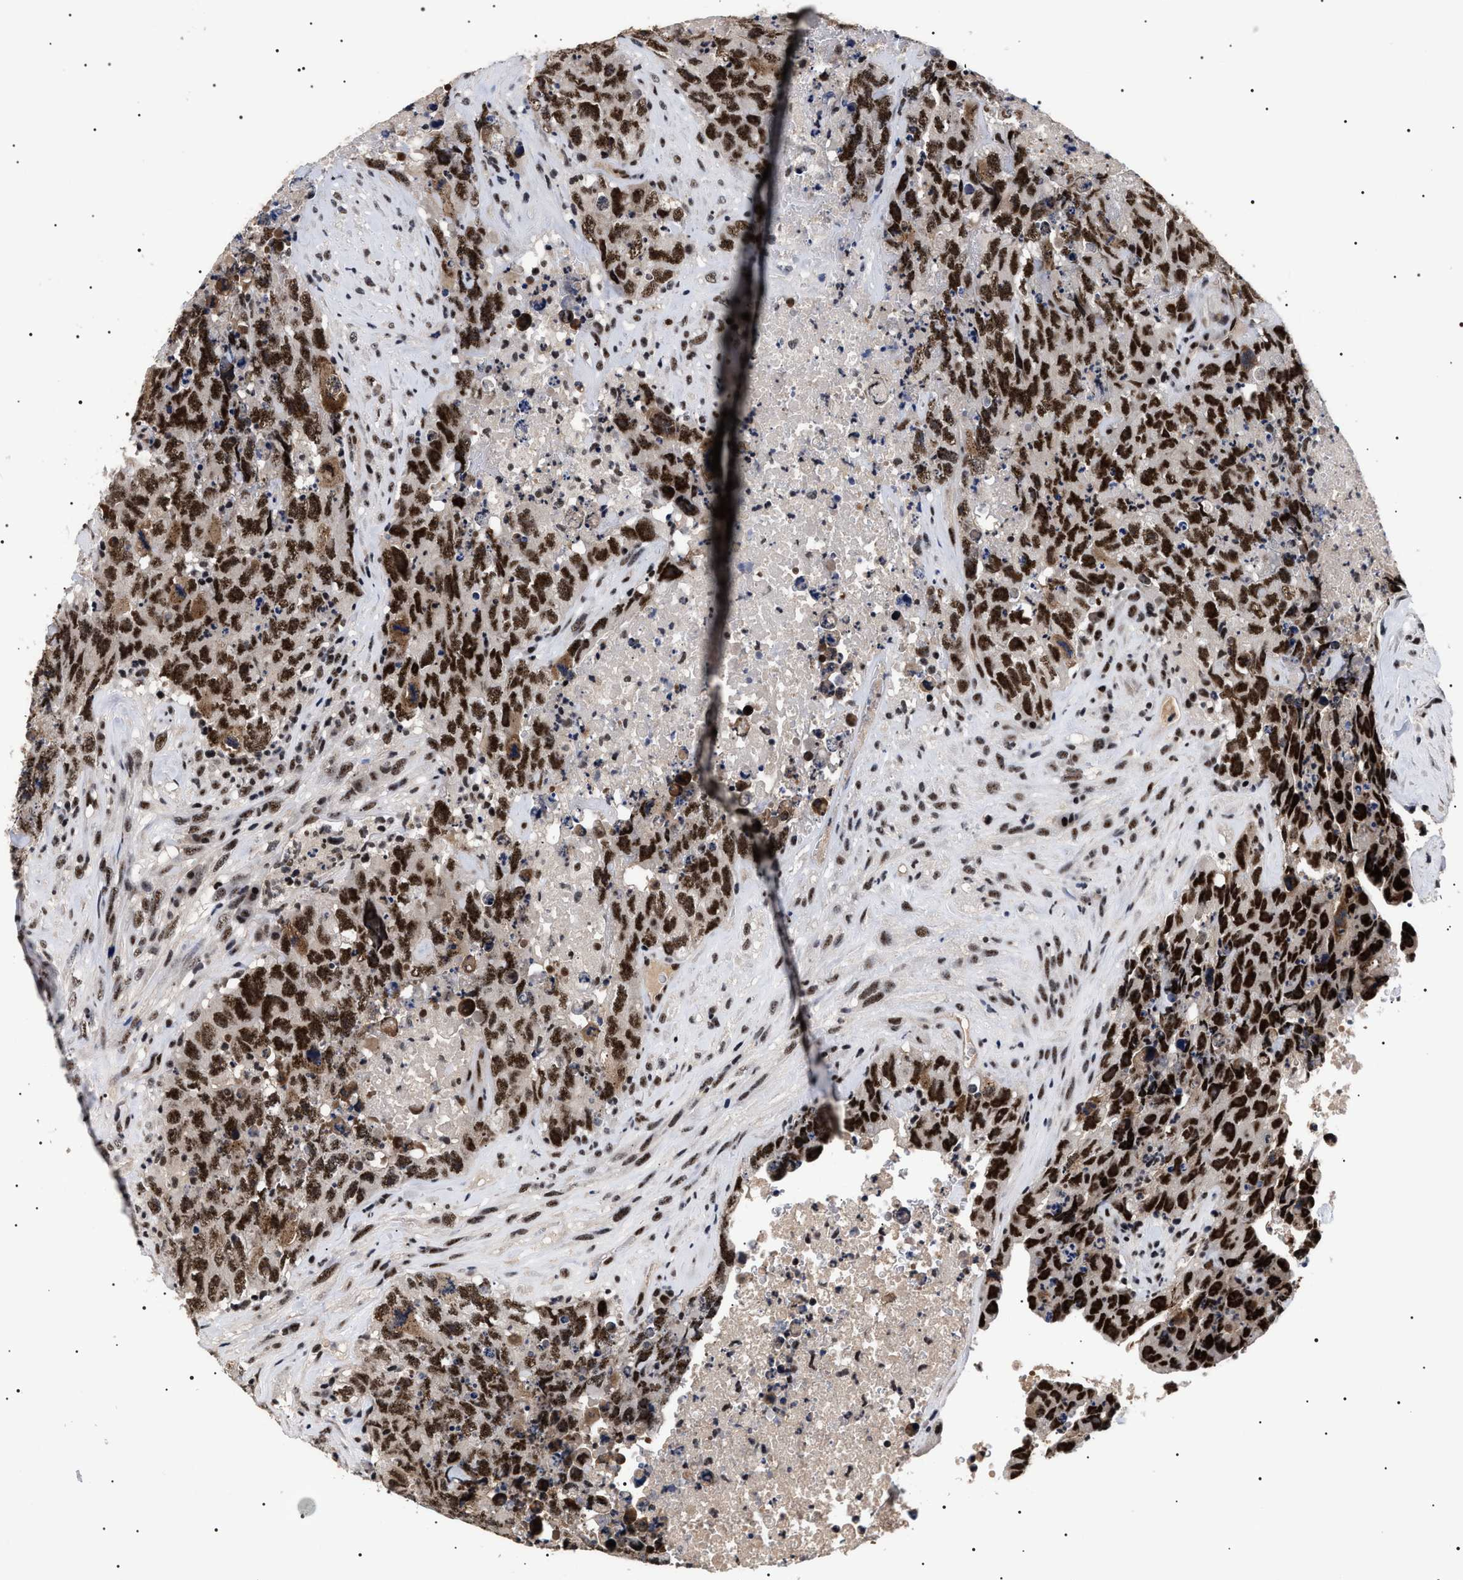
{"staining": {"intensity": "strong", "quantity": ">75%", "location": "nuclear"}, "tissue": "testis cancer", "cell_type": "Tumor cells", "image_type": "cancer", "snomed": [{"axis": "morphology", "description": "Carcinoma, Embryonal, NOS"}, {"axis": "topography", "description": "Testis"}], "caption": "Protein staining of testis embryonal carcinoma tissue shows strong nuclear positivity in about >75% of tumor cells.", "gene": "CAAP1", "patient": {"sex": "male", "age": 32}}